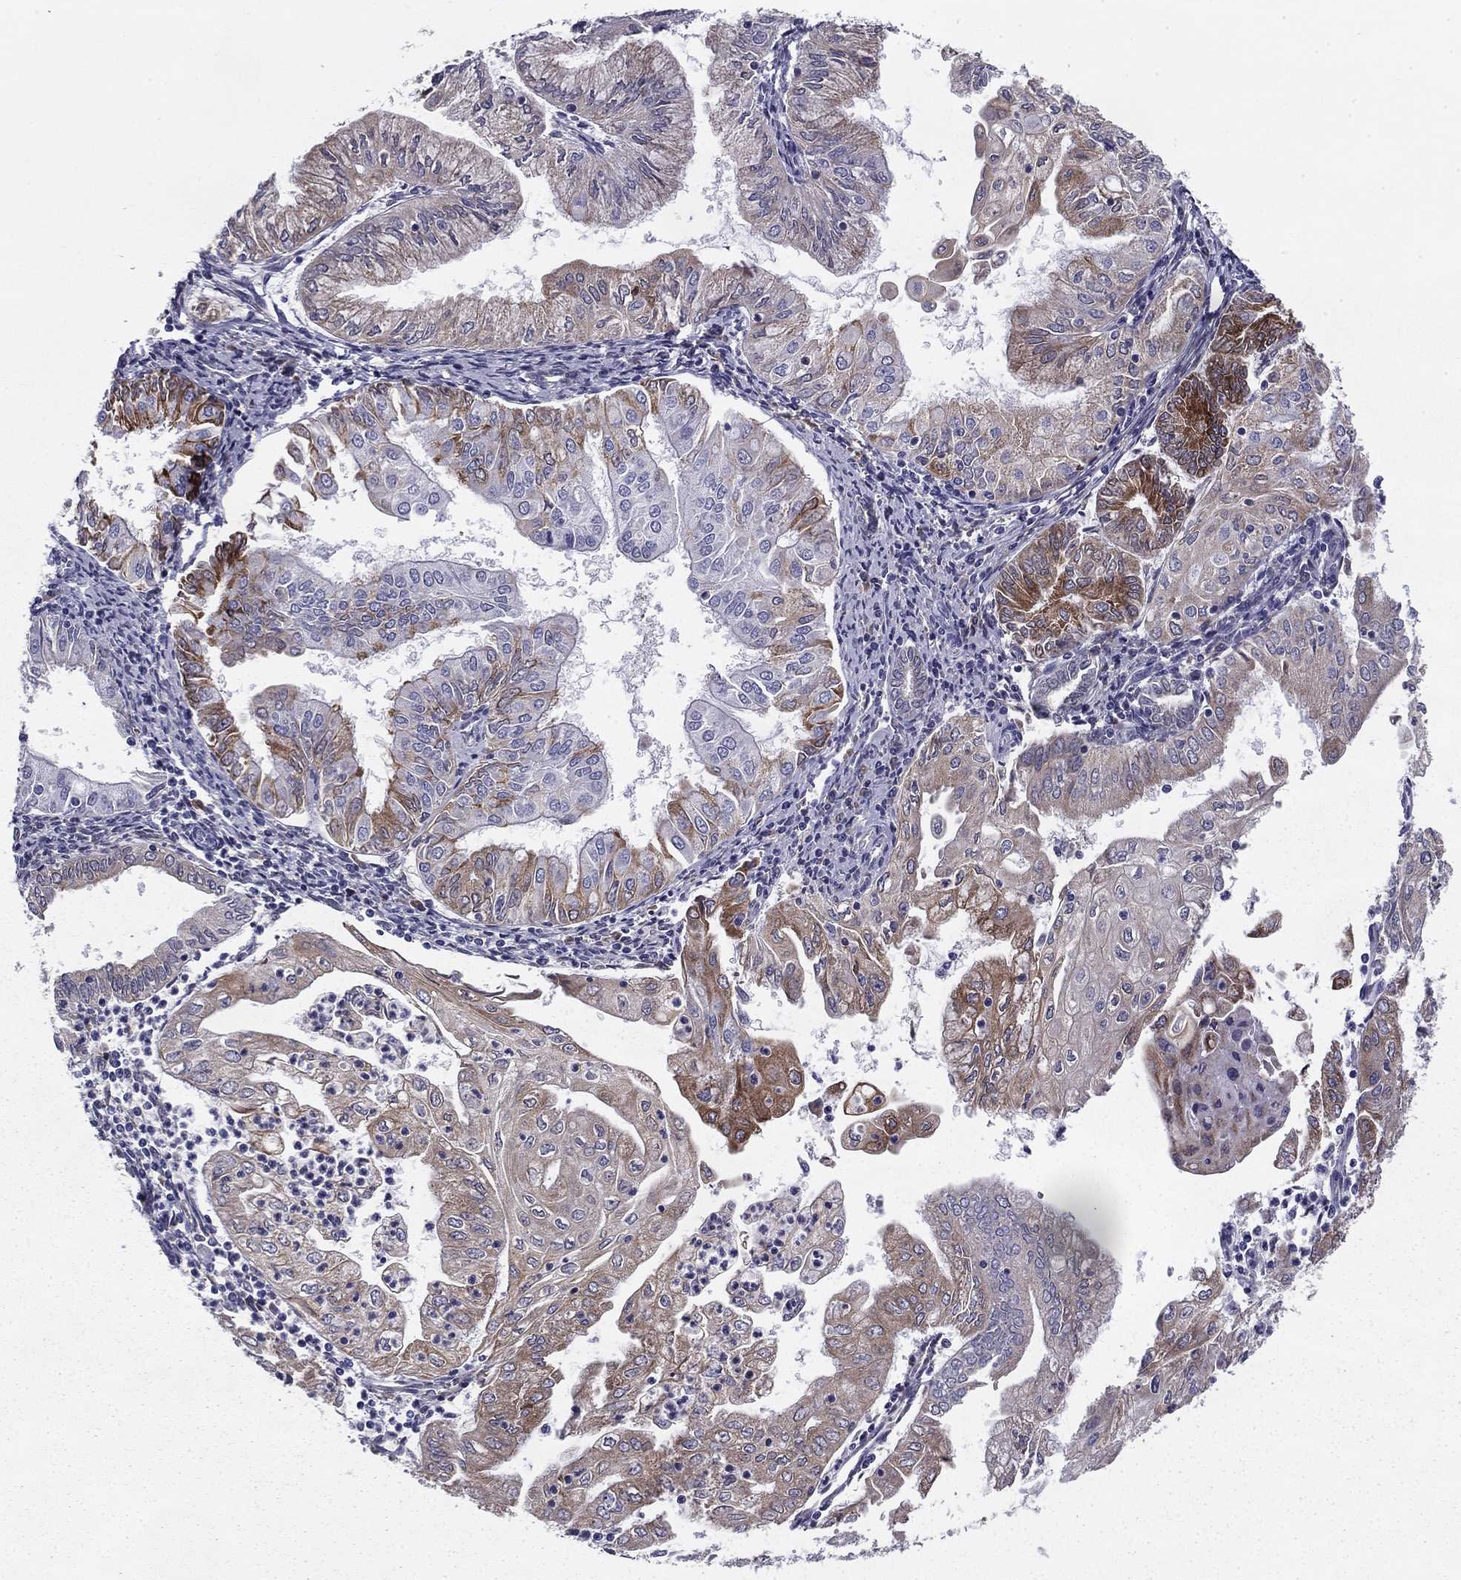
{"staining": {"intensity": "strong", "quantity": "<25%", "location": "cytoplasmic/membranous"}, "tissue": "endometrial cancer", "cell_type": "Tumor cells", "image_type": "cancer", "snomed": [{"axis": "morphology", "description": "Adenocarcinoma, NOS"}, {"axis": "topography", "description": "Endometrium"}], "caption": "The immunohistochemical stain shows strong cytoplasmic/membranous expression in tumor cells of endometrial adenocarcinoma tissue.", "gene": "TMED3", "patient": {"sex": "female", "age": 56}}